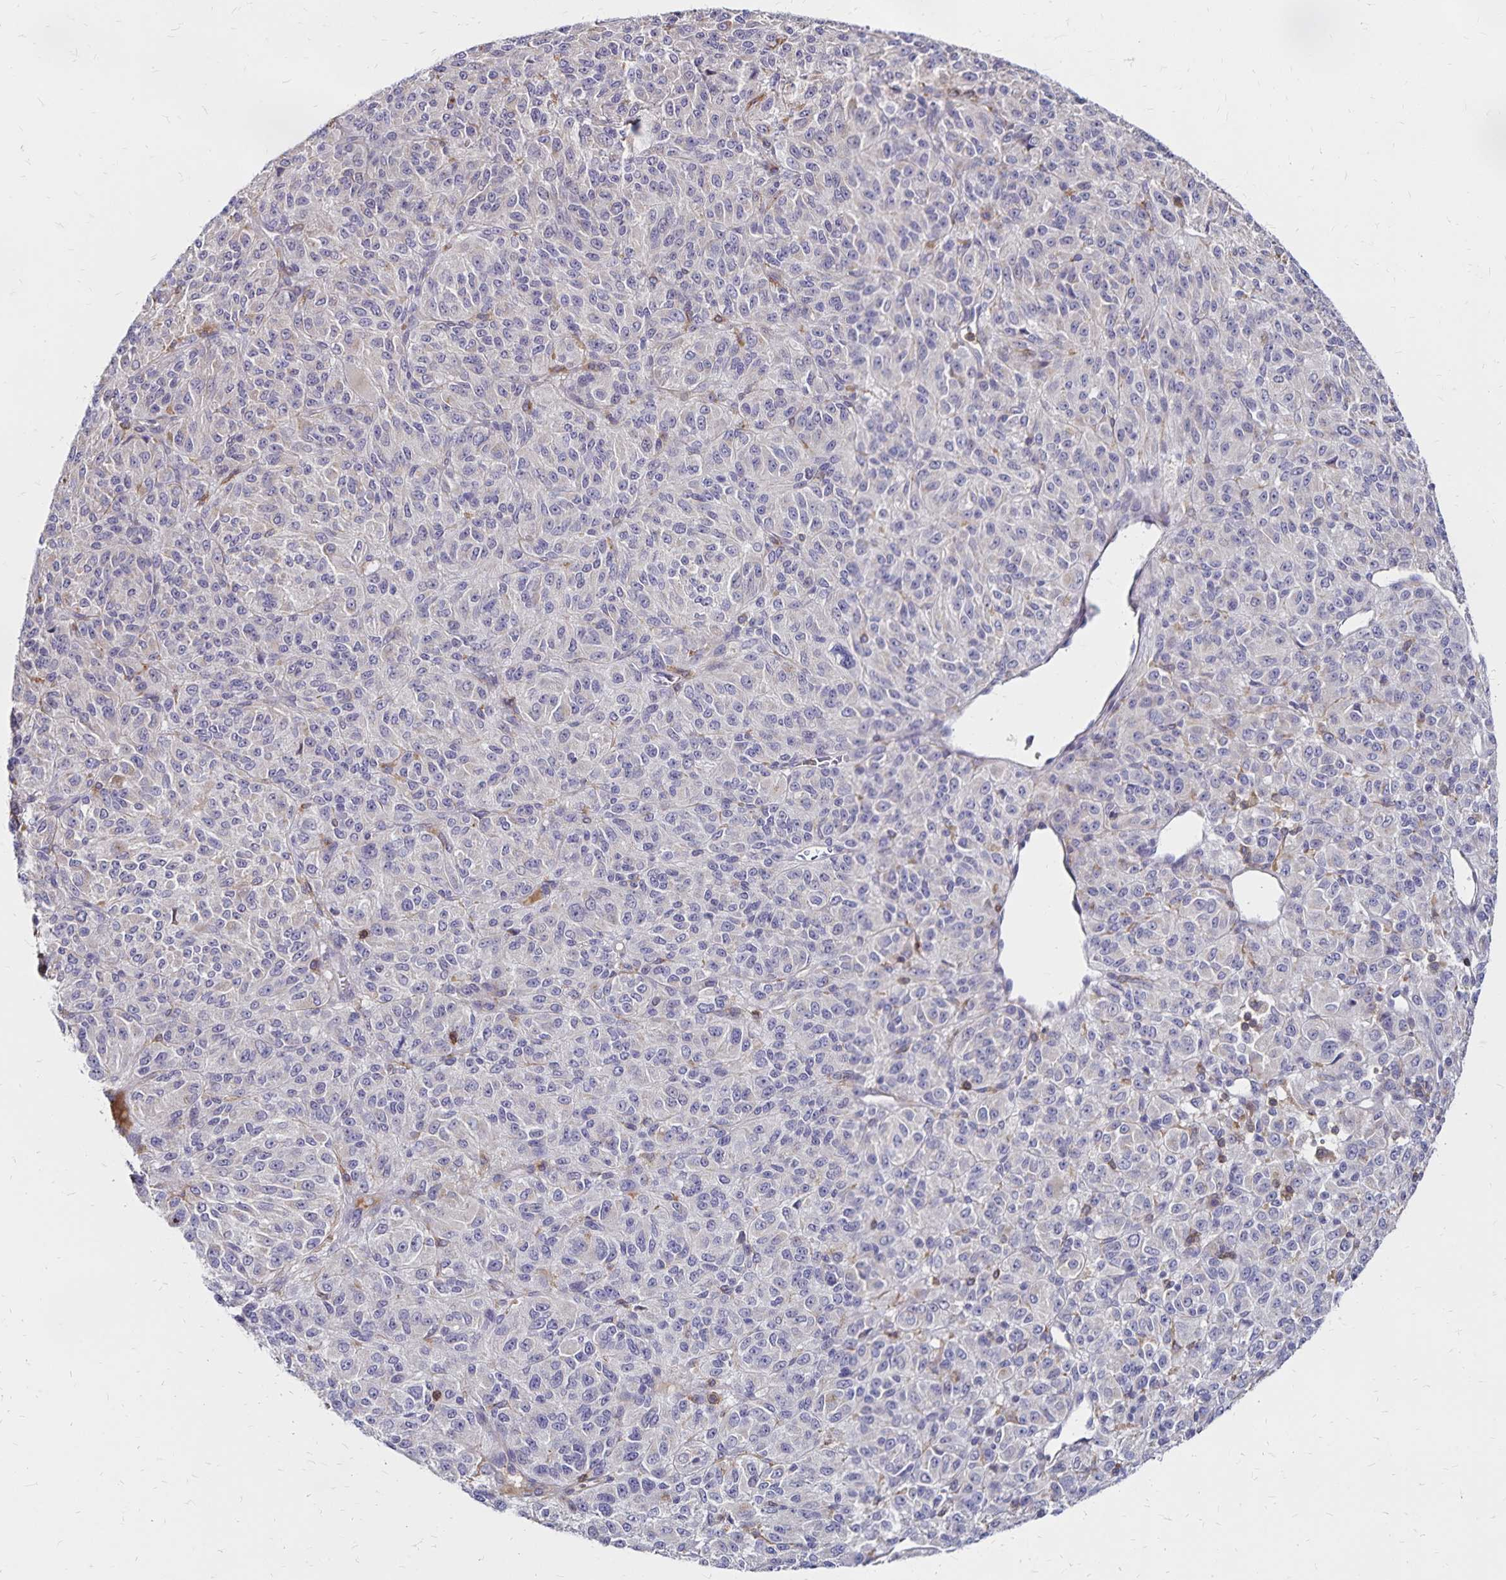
{"staining": {"intensity": "negative", "quantity": "none", "location": "none"}, "tissue": "melanoma", "cell_type": "Tumor cells", "image_type": "cancer", "snomed": [{"axis": "morphology", "description": "Malignant melanoma, Metastatic site"}, {"axis": "topography", "description": "Brain"}], "caption": "Tumor cells are negative for protein expression in human melanoma.", "gene": "NAGPA", "patient": {"sex": "female", "age": 56}}